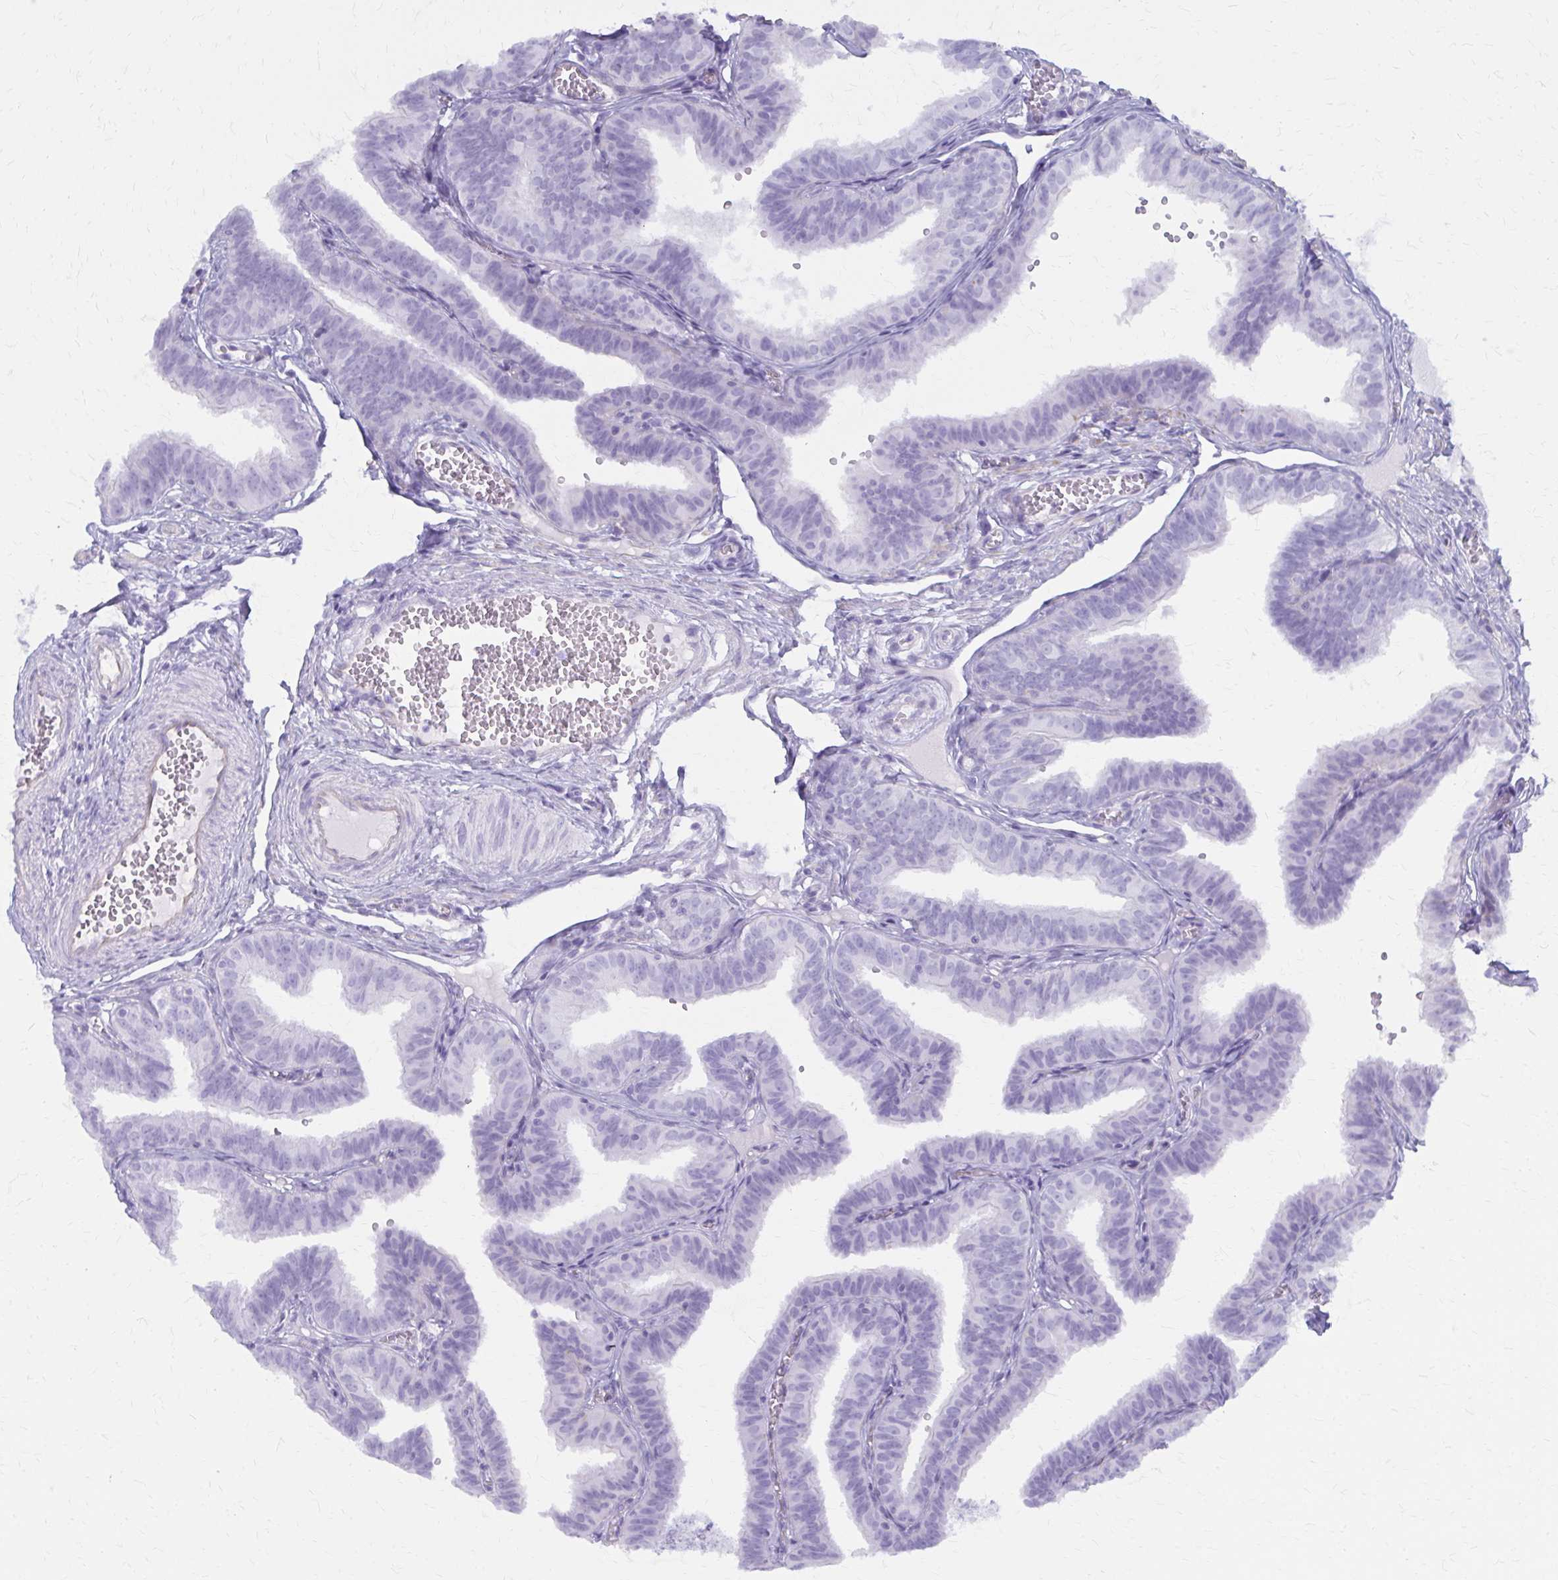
{"staining": {"intensity": "negative", "quantity": "none", "location": "none"}, "tissue": "fallopian tube", "cell_type": "Glandular cells", "image_type": "normal", "snomed": [{"axis": "morphology", "description": "Normal tissue, NOS"}, {"axis": "topography", "description": "Fallopian tube"}], "caption": "Immunohistochemical staining of benign fallopian tube demonstrates no significant positivity in glandular cells. Brightfield microscopy of immunohistochemistry stained with DAB (3,3'-diaminobenzidine) (brown) and hematoxylin (blue), captured at high magnification.", "gene": "GFAP", "patient": {"sex": "female", "age": 25}}